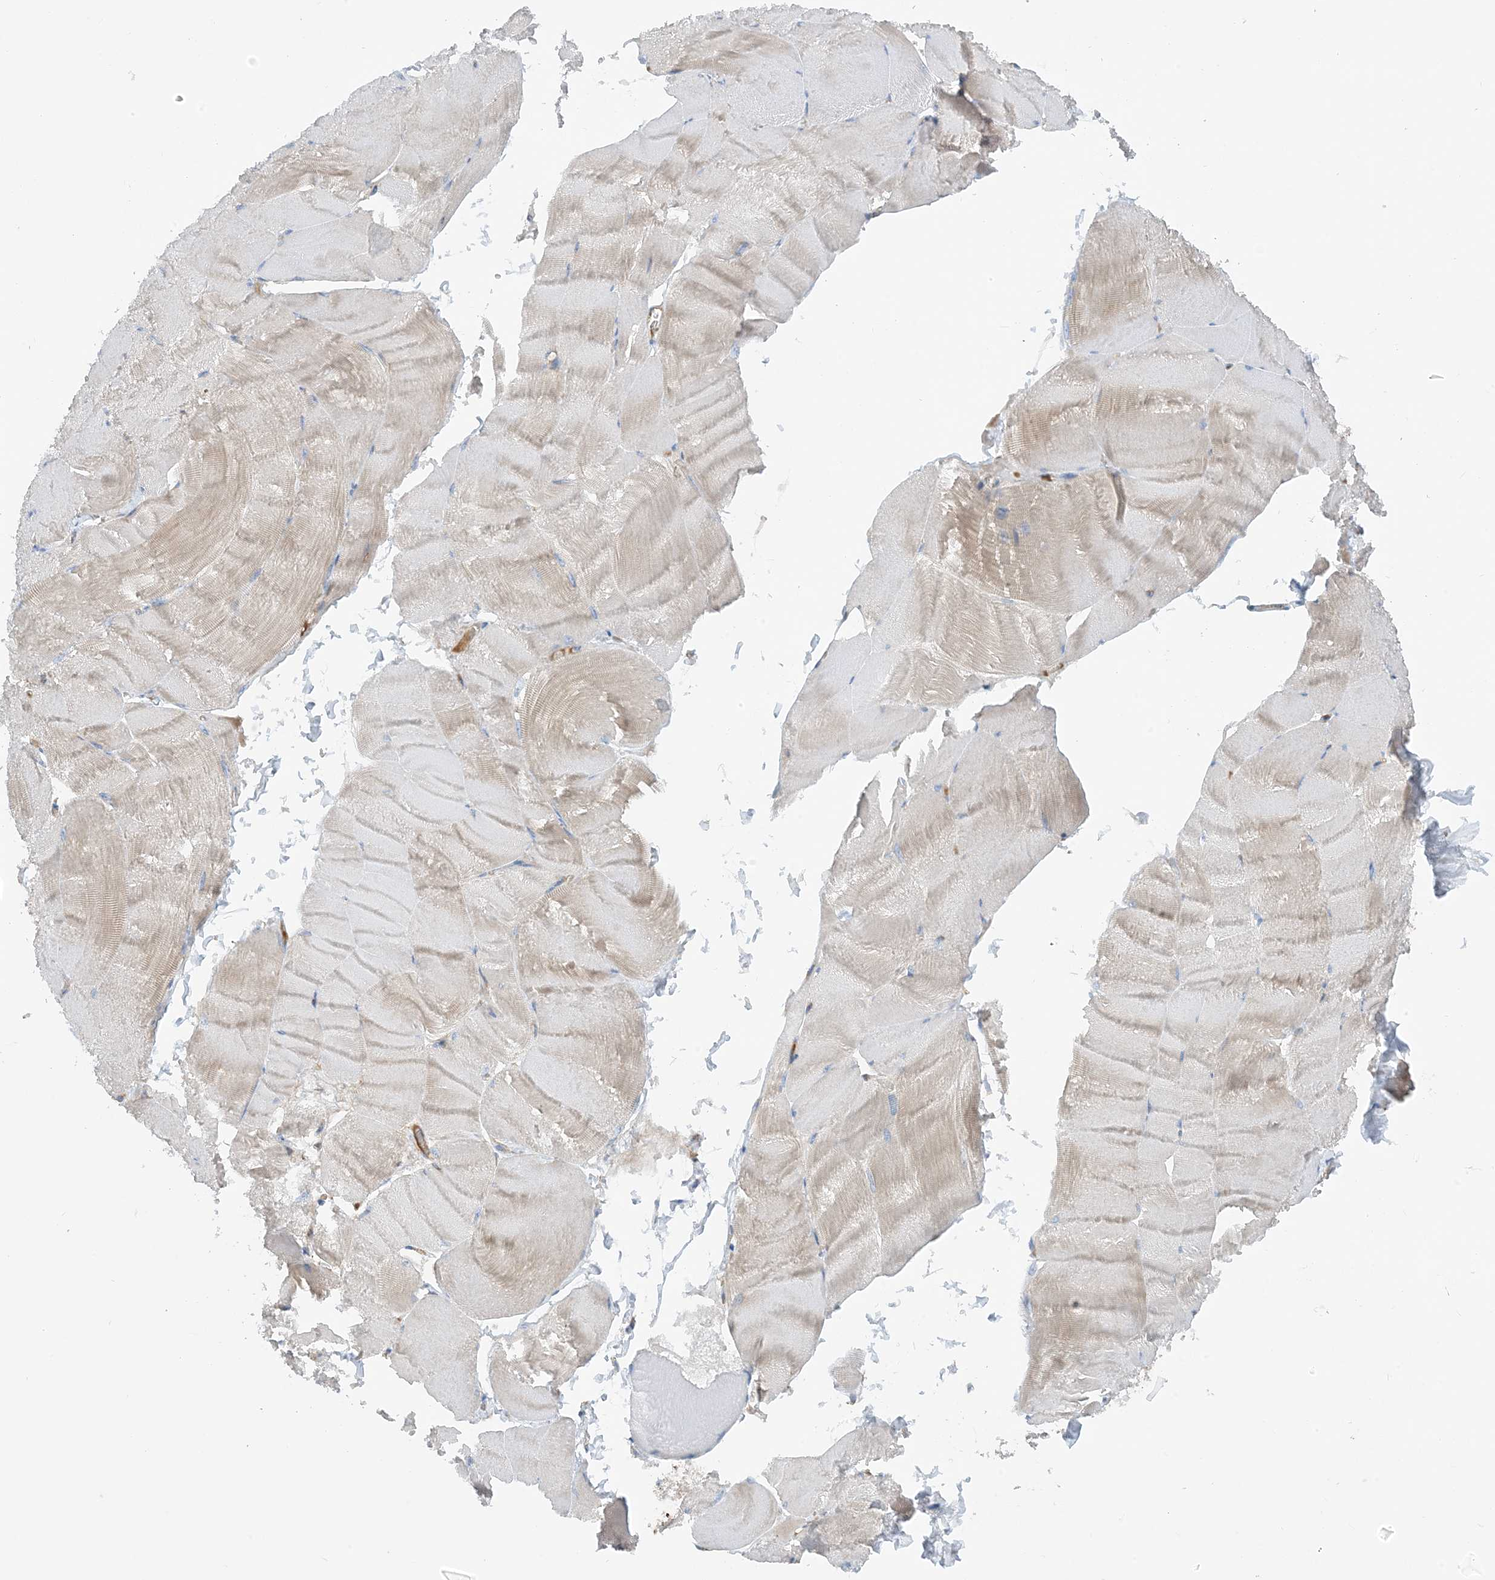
{"staining": {"intensity": "weak", "quantity": "25%-75%", "location": "cytoplasmic/membranous"}, "tissue": "skeletal muscle", "cell_type": "Myocytes", "image_type": "normal", "snomed": [{"axis": "morphology", "description": "Normal tissue, NOS"}, {"axis": "morphology", "description": "Basal cell carcinoma"}, {"axis": "topography", "description": "Skeletal muscle"}], "caption": "About 25%-75% of myocytes in unremarkable skeletal muscle reveal weak cytoplasmic/membranous protein staining as visualized by brown immunohistochemical staining.", "gene": "PHOSPHO2", "patient": {"sex": "female", "age": 64}}